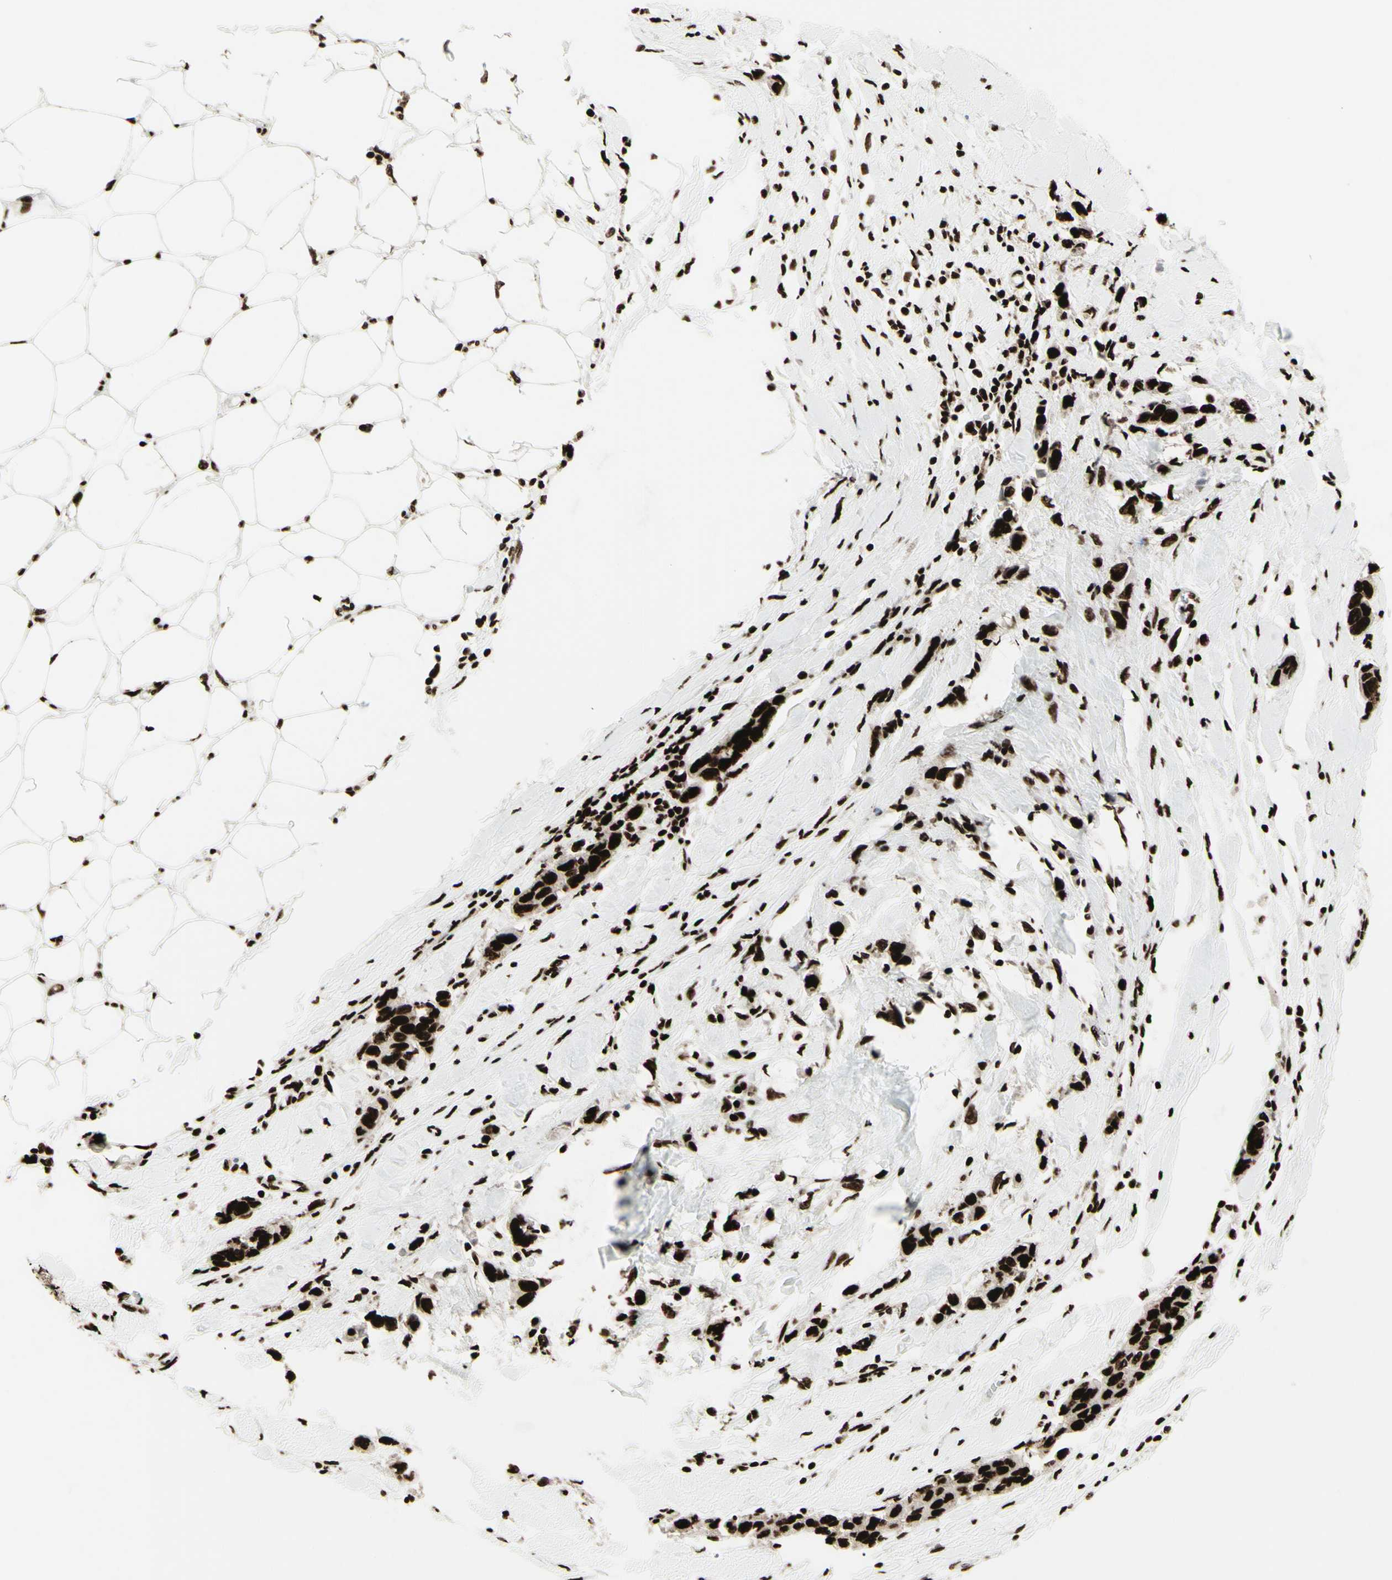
{"staining": {"intensity": "strong", "quantity": ">75%", "location": "nuclear"}, "tissue": "breast cancer", "cell_type": "Tumor cells", "image_type": "cancer", "snomed": [{"axis": "morphology", "description": "Normal tissue, NOS"}, {"axis": "morphology", "description": "Duct carcinoma"}, {"axis": "topography", "description": "Breast"}], "caption": "A micrograph showing strong nuclear staining in approximately >75% of tumor cells in breast cancer, as visualized by brown immunohistochemical staining.", "gene": "U2AF2", "patient": {"sex": "female", "age": 50}}